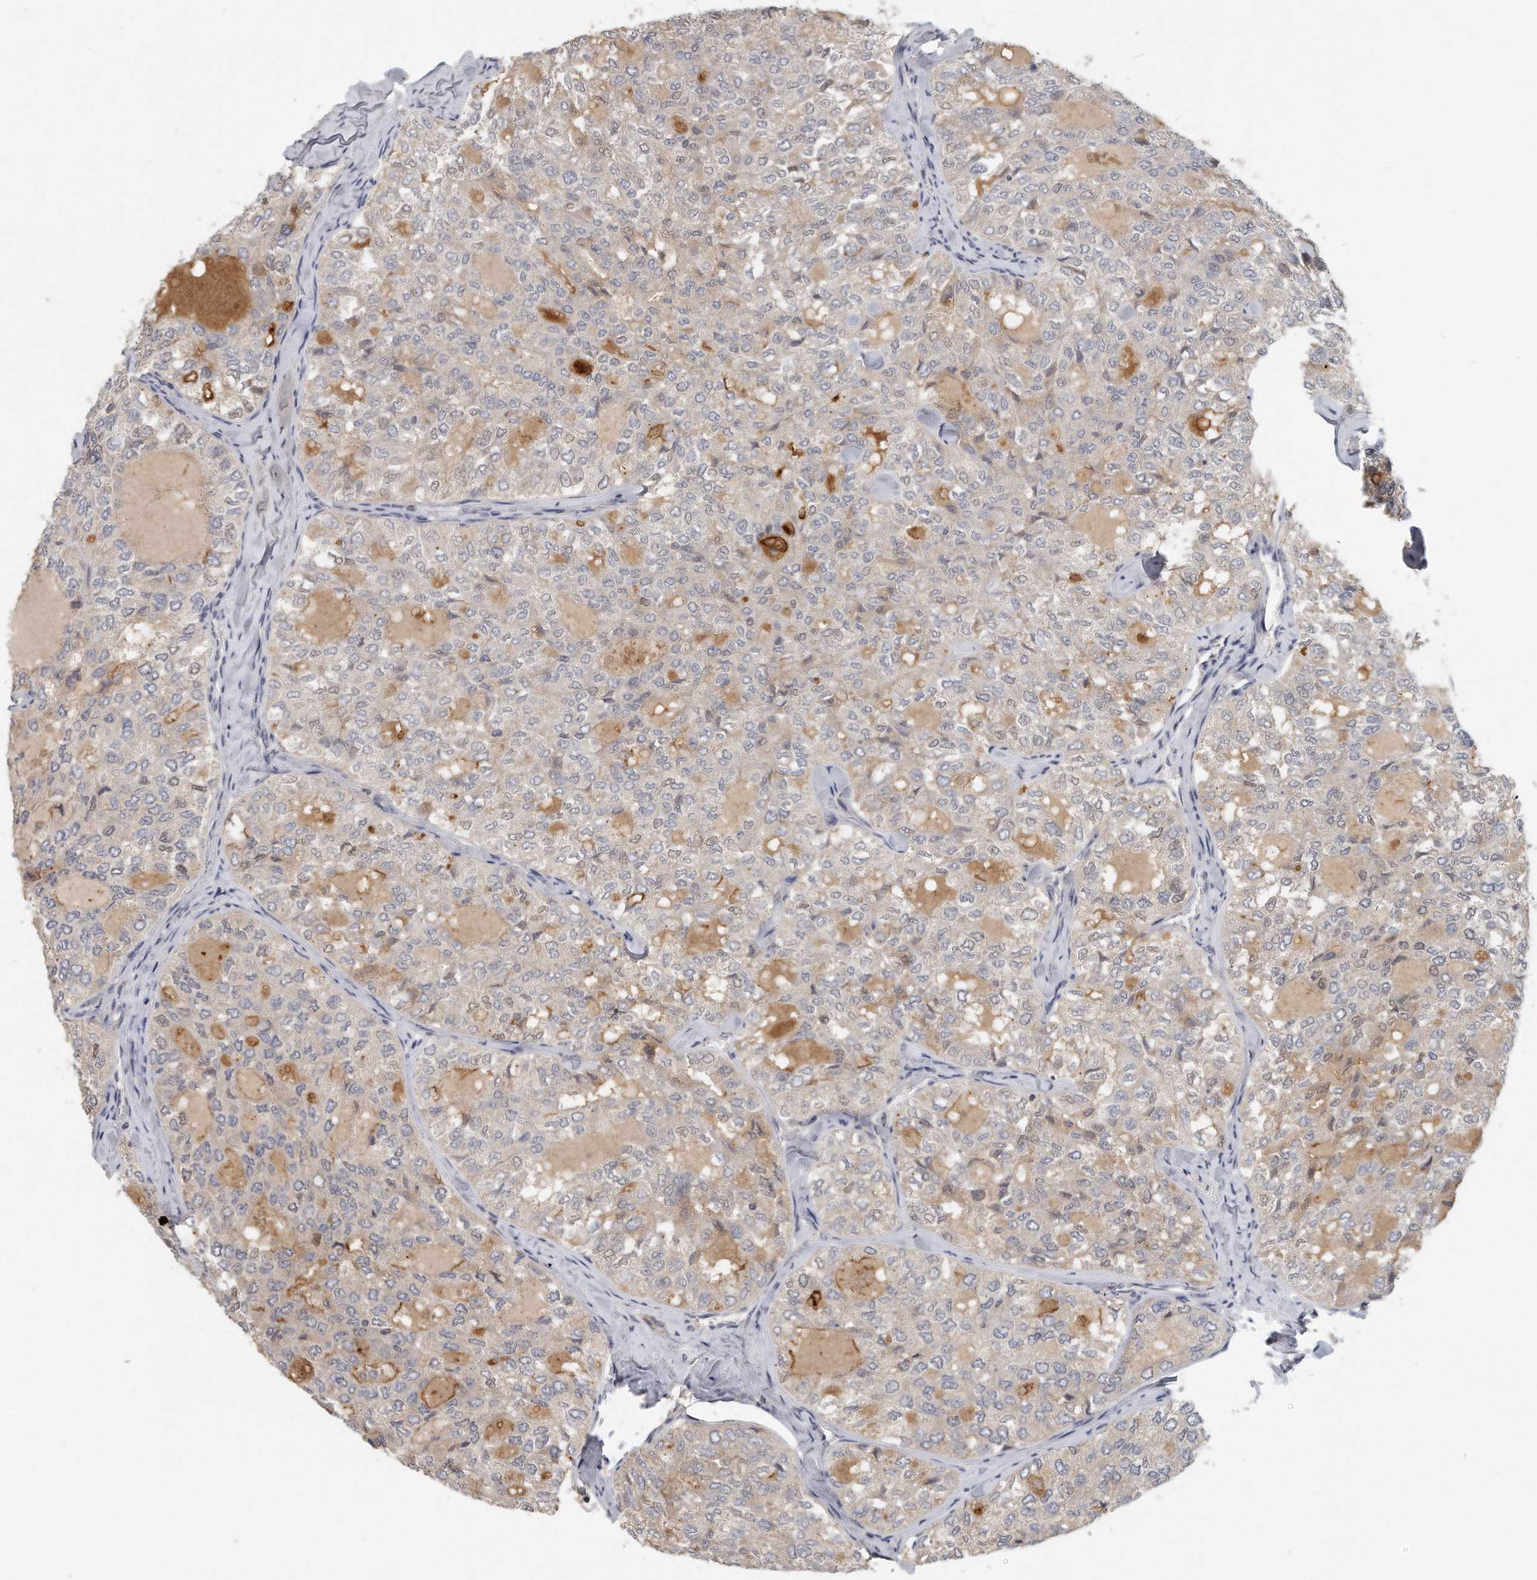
{"staining": {"intensity": "moderate", "quantity": "<25%", "location": "cytoplasmic/membranous"}, "tissue": "thyroid cancer", "cell_type": "Tumor cells", "image_type": "cancer", "snomed": [{"axis": "morphology", "description": "Follicular adenoma carcinoma, NOS"}, {"axis": "topography", "description": "Thyroid gland"}], "caption": "Brown immunohistochemical staining in thyroid follicular adenoma carcinoma displays moderate cytoplasmic/membranous staining in about <25% of tumor cells.", "gene": "TRAPPC14", "patient": {"sex": "male", "age": 75}}